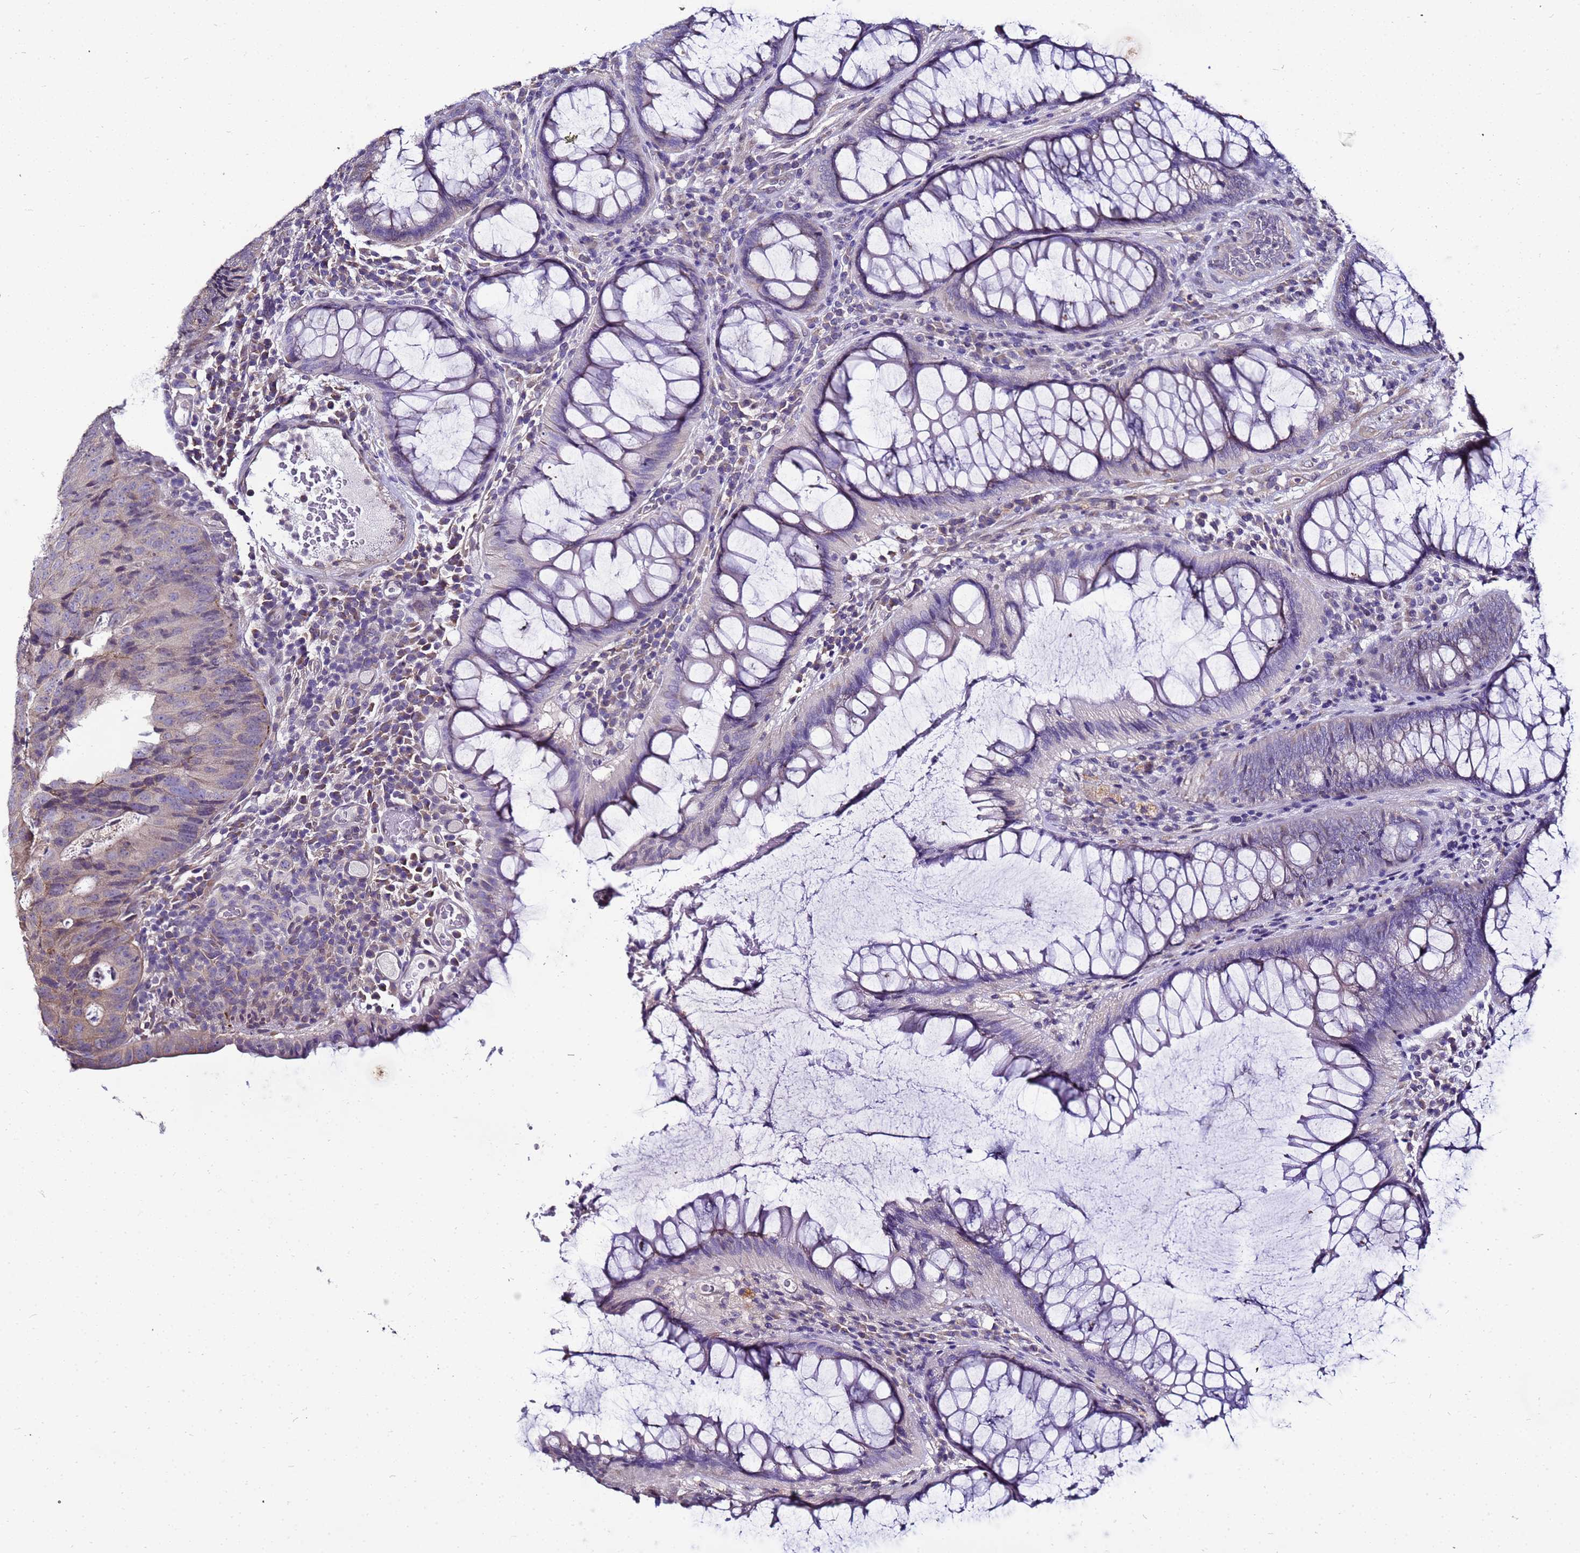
{"staining": {"intensity": "negative", "quantity": "none", "location": "none"}, "tissue": "colorectal cancer", "cell_type": "Tumor cells", "image_type": "cancer", "snomed": [{"axis": "morphology", "description": "Adenocarcinoma, NOS"}, {"axis": "topography", "description": "Colon"}], "caption": "Immunohistochemistry image of neoplastic tissue: adenocarcinoma (colorectal) stained with DAB (3,3'-diaminobenzidine) shows no significant protein expression in tumor cells.", "gene": "FAM166B", "patient": {"sex": "female", "age": 67}}